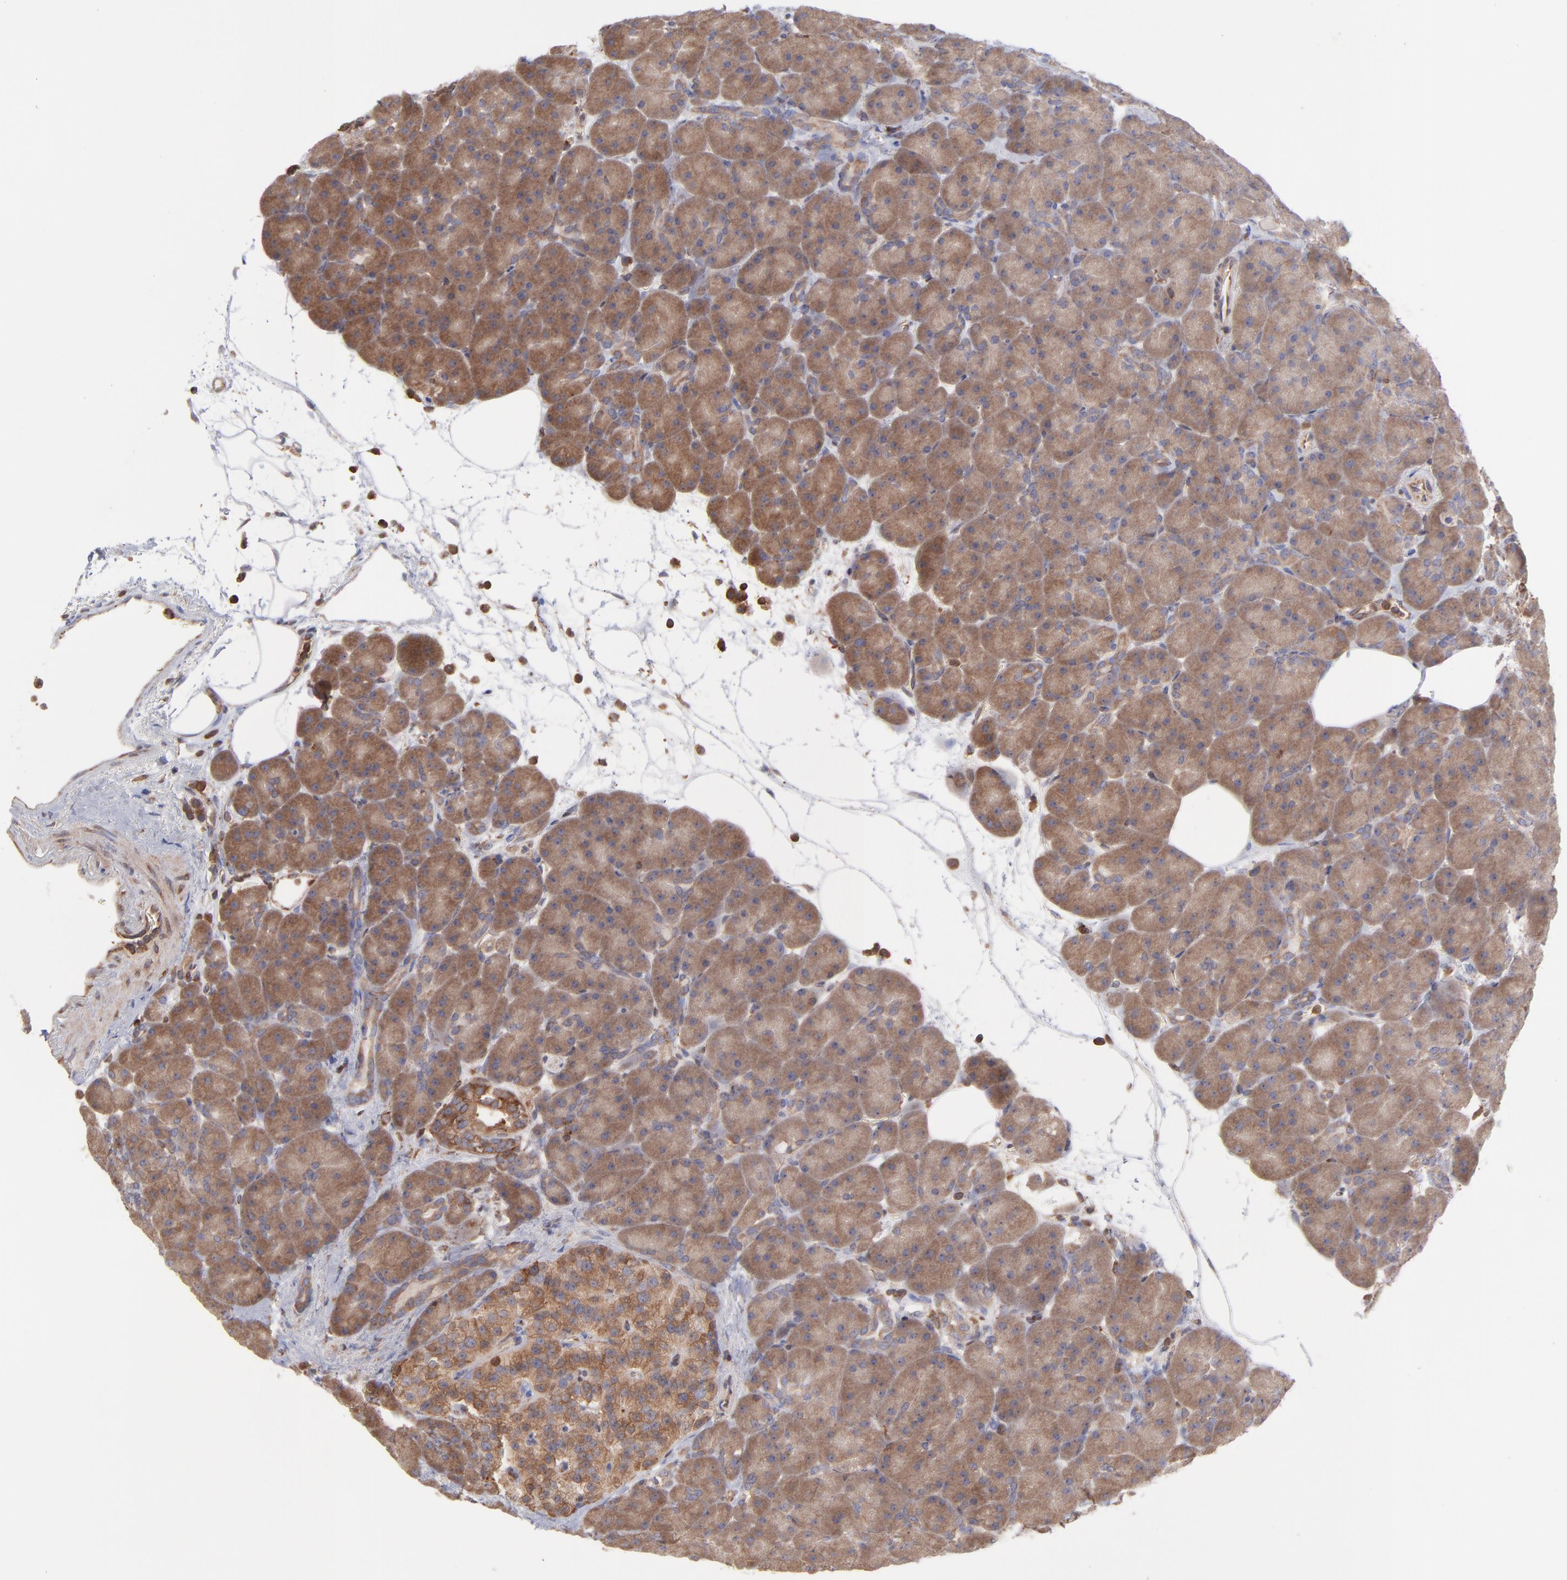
{"staining": {"intensity": "moderate", "quantity": ">75%", "location": "cytoplasmic/membranous"}, "tissue": "pancreas", "cell_type": "Exocrine glandular cells", "image_type": "normal", "snomed": [{"axis": "morphology", "description": "Normal tissue, NOS"}, {"axis": "topography", "description": "Pancreas"}], "caption": "Moderate cytoplasmic/membranous protein expression is present in about >75% of exocrine glandular cells in pancreas. (IHC, brightfield microscopy, high magnification).", "gene": "MAPRE1", "patient": {"sex": "male", "age": 66}}